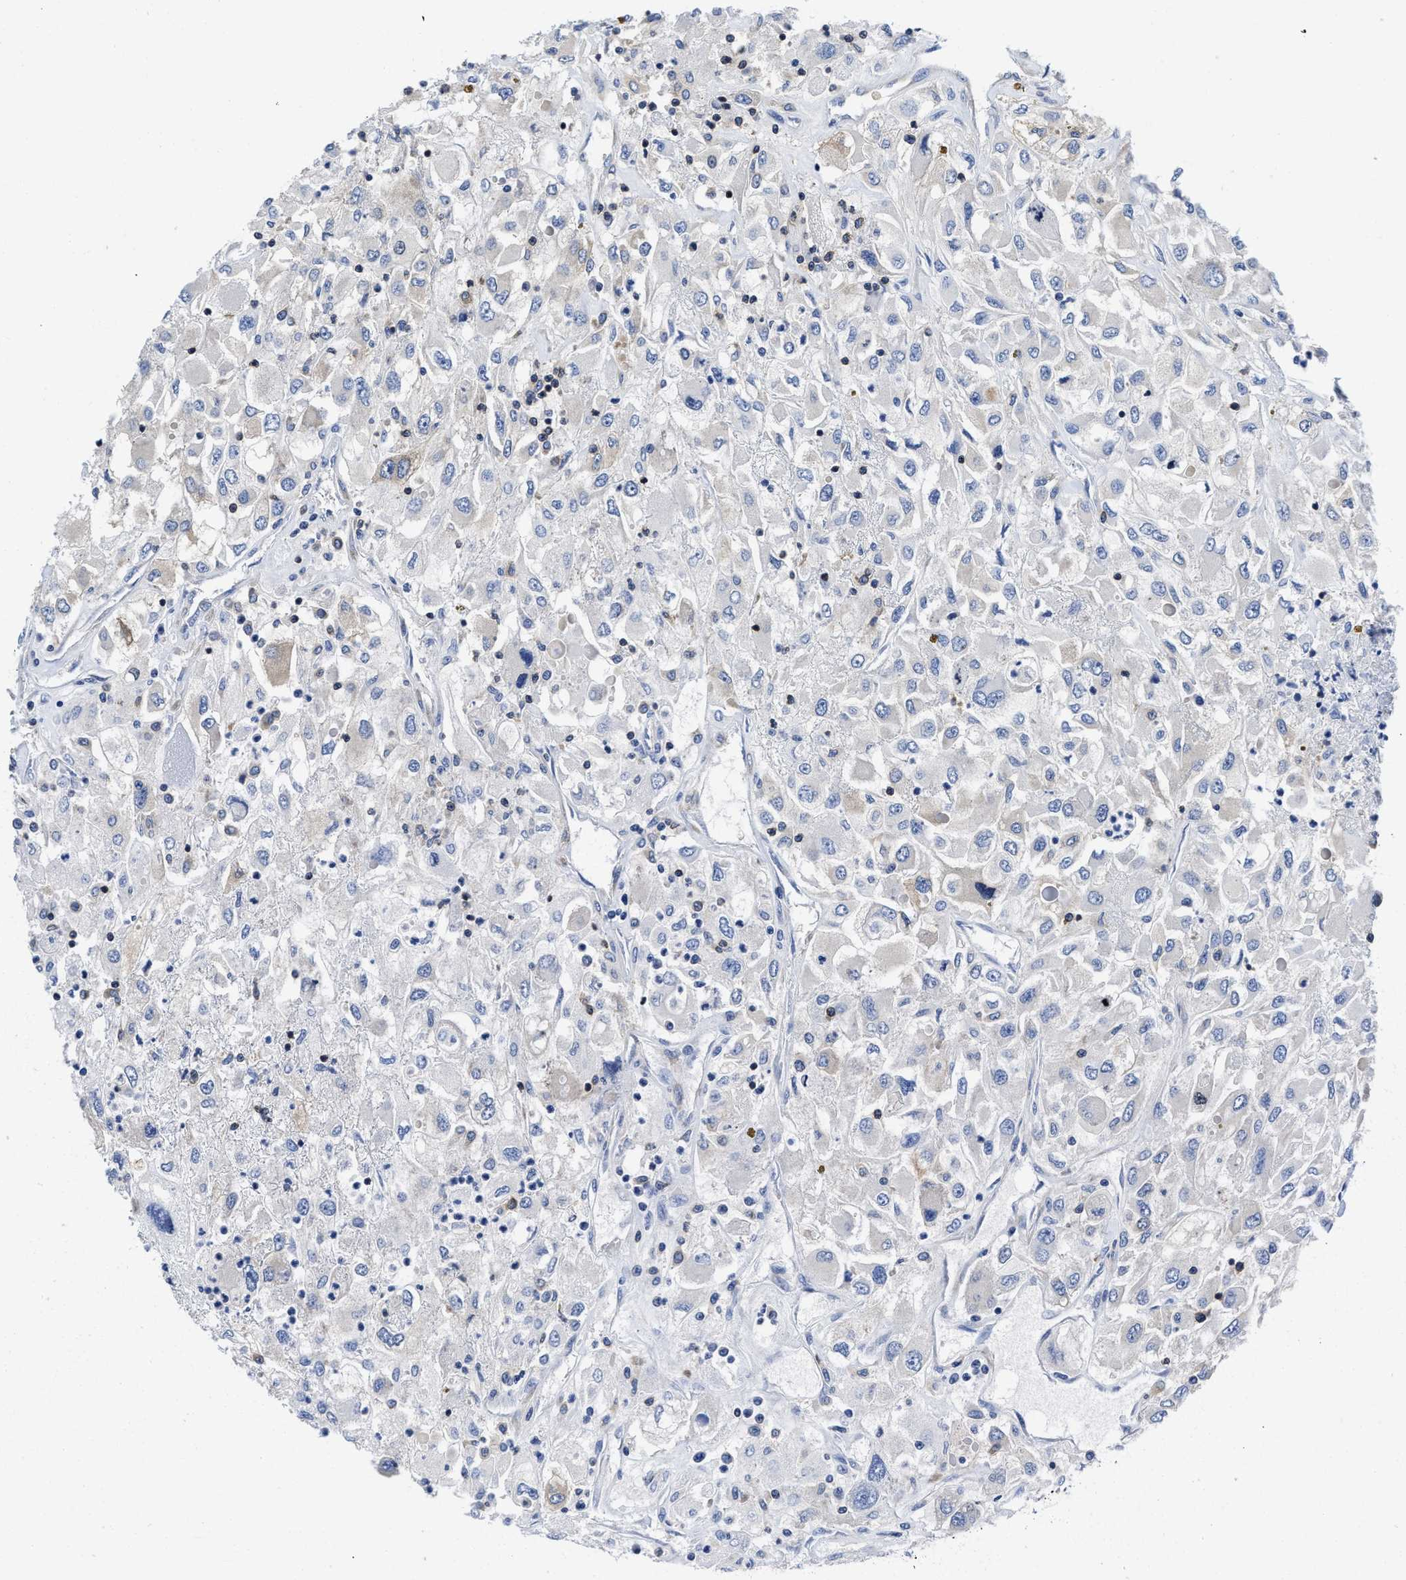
{"staining": {"intensity": "weak", "quantity": "<25%", "location": "cytoplasmic/membranous"}, "tissue": "renal cancer", "cell_type": "Tumor cells", "image_type": "cancer", "snomed": [{"axis": "morphology", "description": "Adenocarcinoma, NOS"}, {"axis": "topography", "description": "Kidney"}], "caption": "Adenocarcinoma (renal) was stained to show a protein in brown. There is no significant staining in tumor cells.", "gene": "YARS1", "patient": {"sex": "female", "age": 52}}